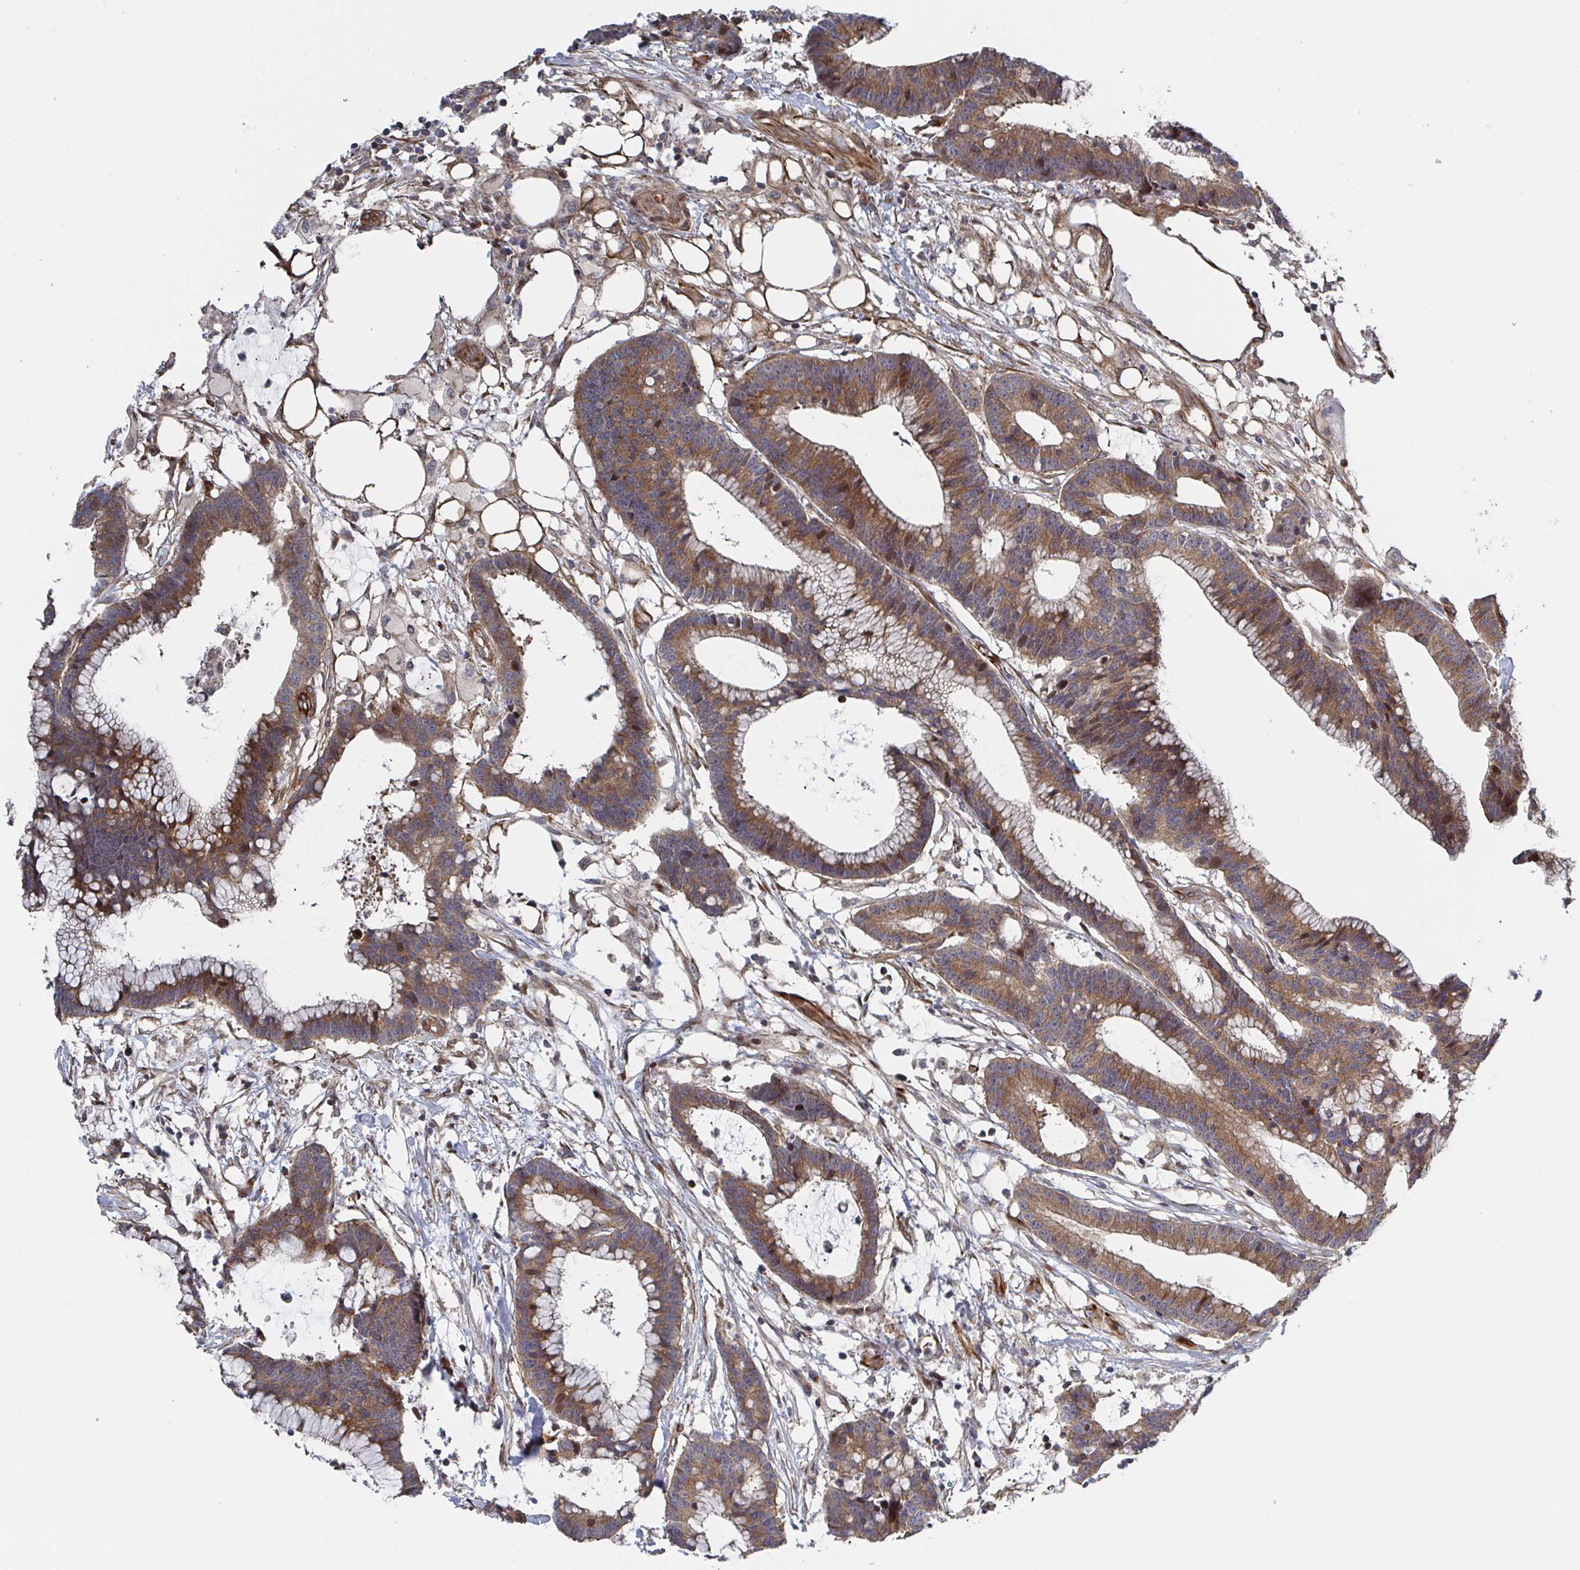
{"staining": {"intensity": "moderate", "quantity": ">75%", "location": "cytoplasmic/membranous"}, "tissue": "colorectal cancer", "cell_type": "Tumor cells", "image_type": "cancer", "snomed": [{"axis": "morphology", "description": "Adenocarcinoma, NOS"}, {"axis": "topography", "description": "Colon"}], "caption": "IHC photomicrograph of human colorectal cancer (adenocarcinoma) stained for a protein (brown), which shows medium levels of moderate cytoplasmic/membranous expression in about >75% of tumor cells.", "gene": "DVL3", "patient": {"sex": "female", "age": 78}}